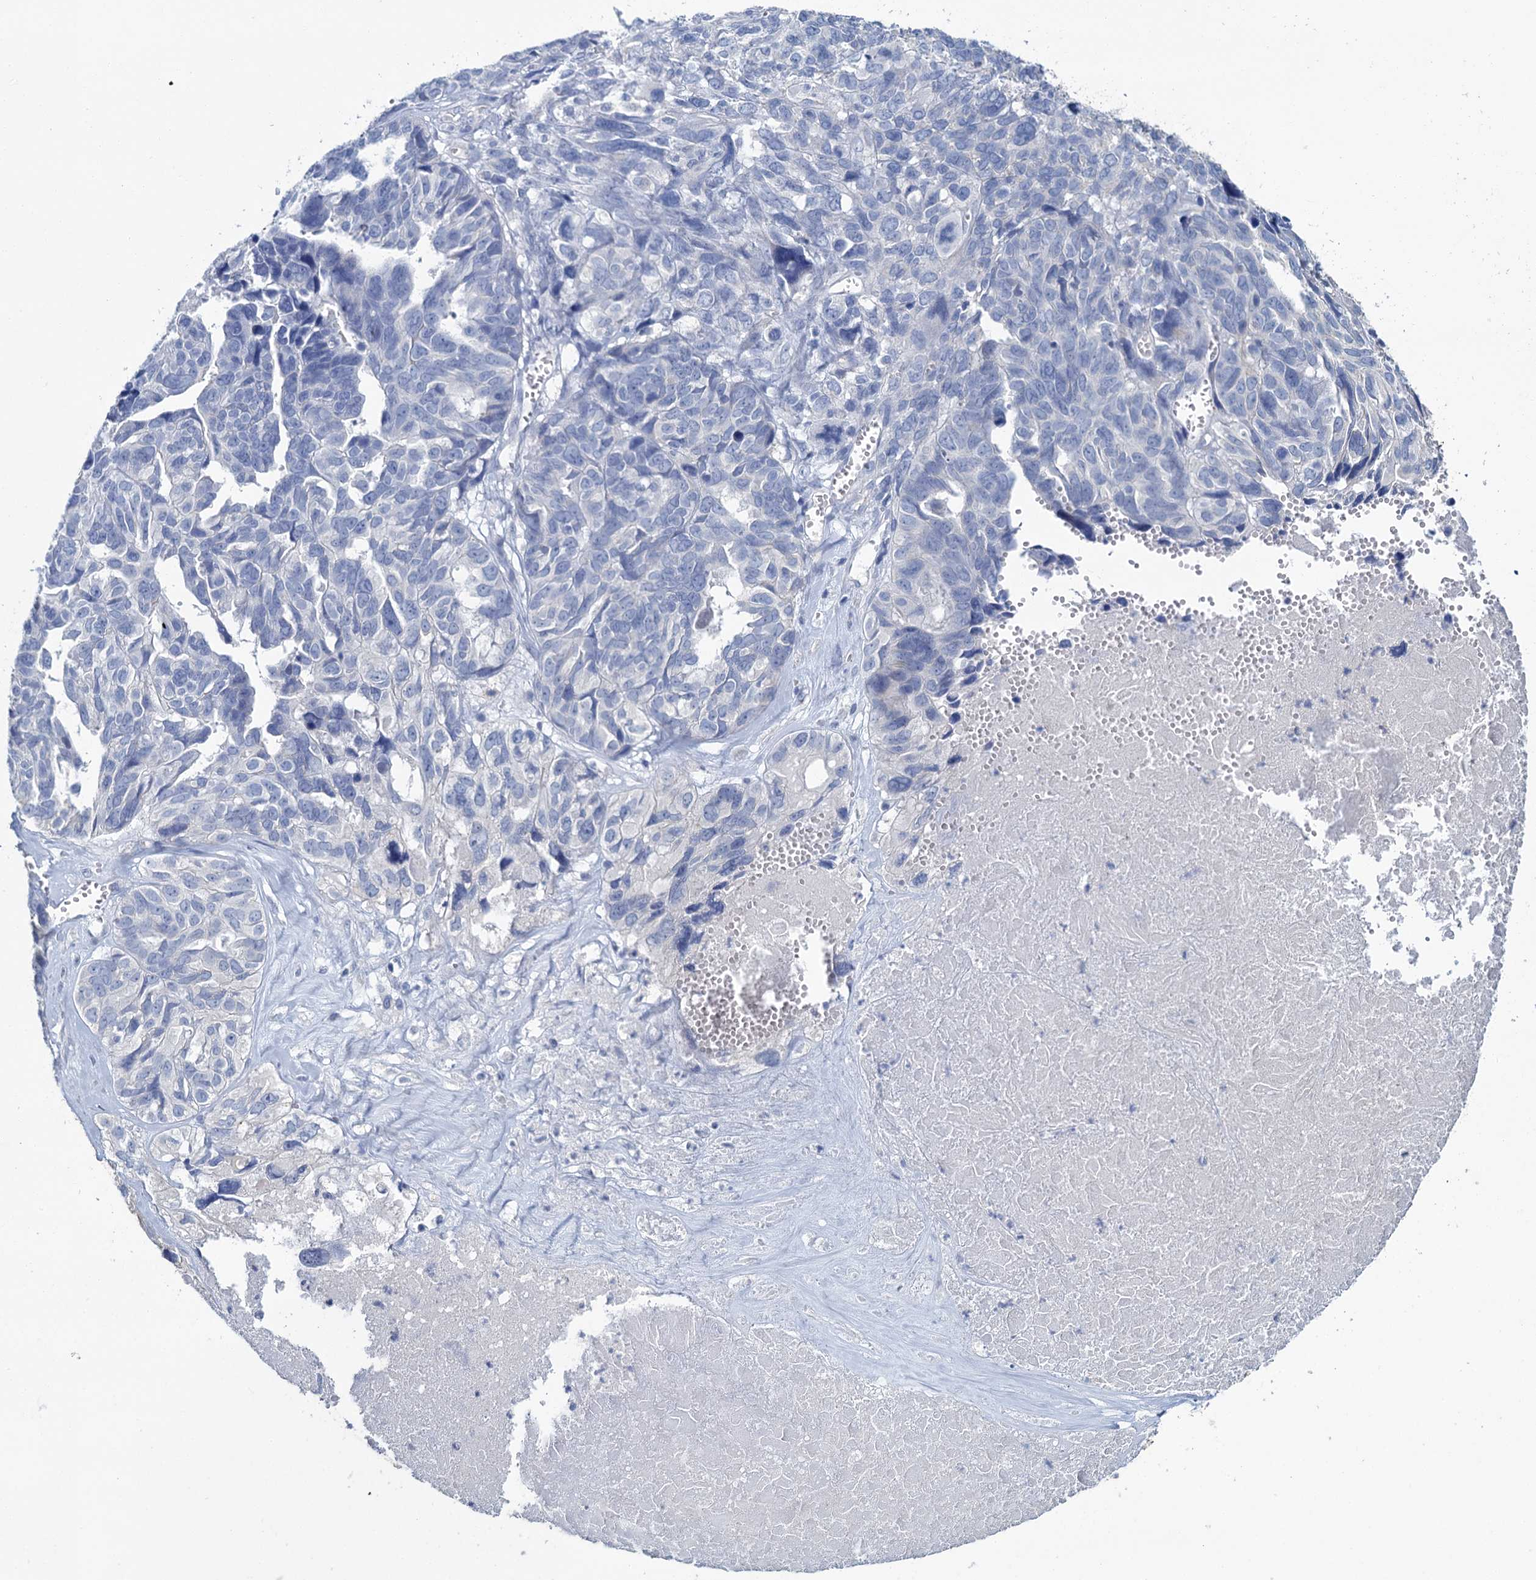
{"staining": {"intensity": "negative", "quantity": "none", "location": "none"}, "tissue": "ovarian cancer", "cell_type": "Tumor cells", "image_type": "cancer", "snomed": [{"axis": "morphology", "description": "Cystadenocarcinoma, serous, NOS"}, {"axis": "topography", "description": "Ovary"}], "caption": "An immunohistochemistry (IHC) photomicrograph of ovarian cancer is shown. There is no staining in tumor cells of ovarian cancer.", "gene": "SNCB", "patient": {"sex": "female", "age": 79}}